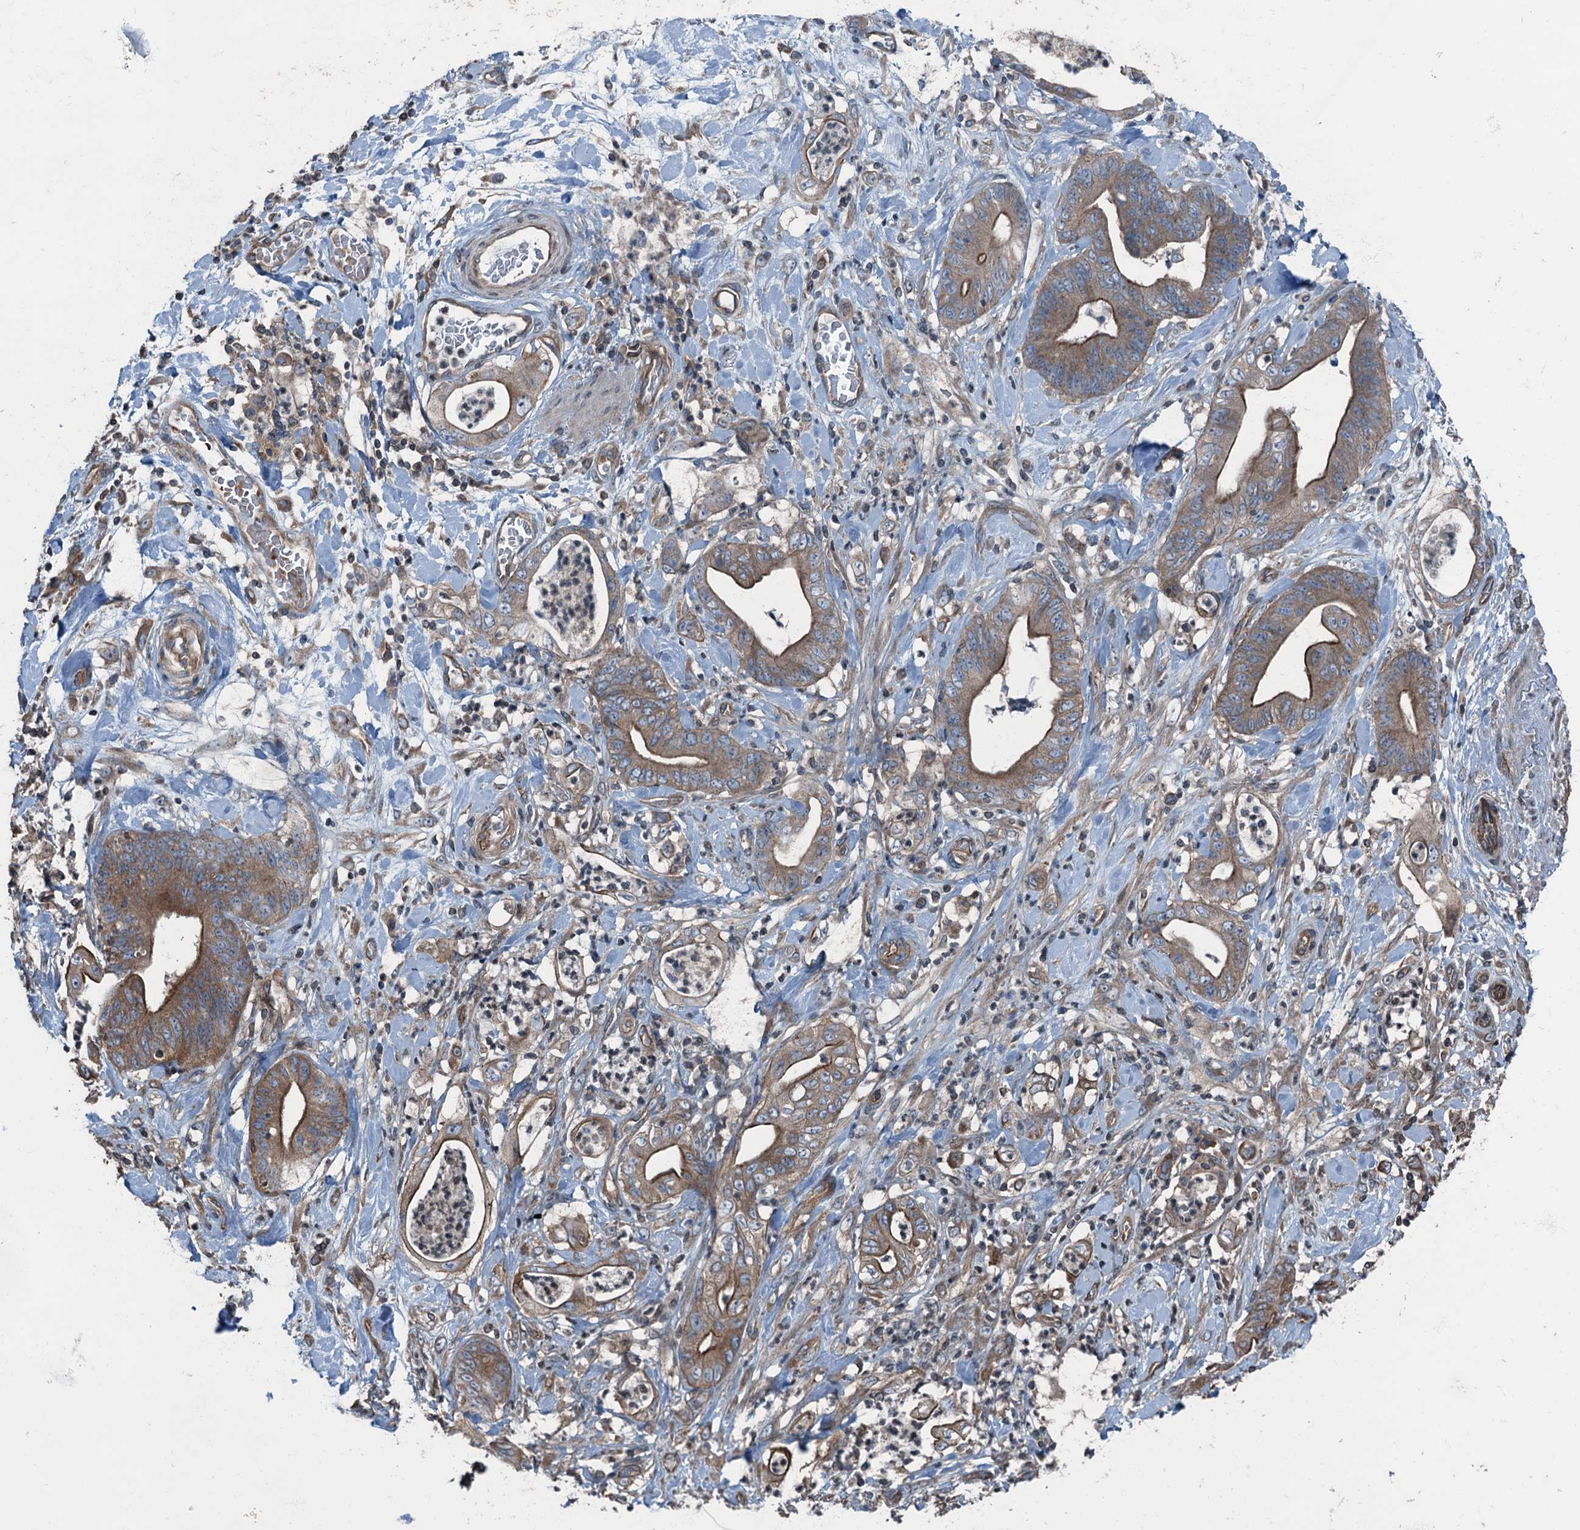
{"staining": {"intensity": "moderate", "quantity": ">75%", "location": "cytoplasmic/membranous"}, "tissue": "stomach cancer", "cell_type": "Tumor cells", "image_type": "cancer", "snomed": [{"axis": "morphology", "description": "Adenocarcinoma, NOS"}, {"axis": "topography", "description": "Stomach"}], "caption": "Moderate cytoplasmic/membranous expression for a protein is seen in about >75% of tumor cells of stomach adenocarcinoma using immunohistochemistry (IHC).", "gene": "TRAPPC8", "patient": {"sex": "female", "age": 73}}